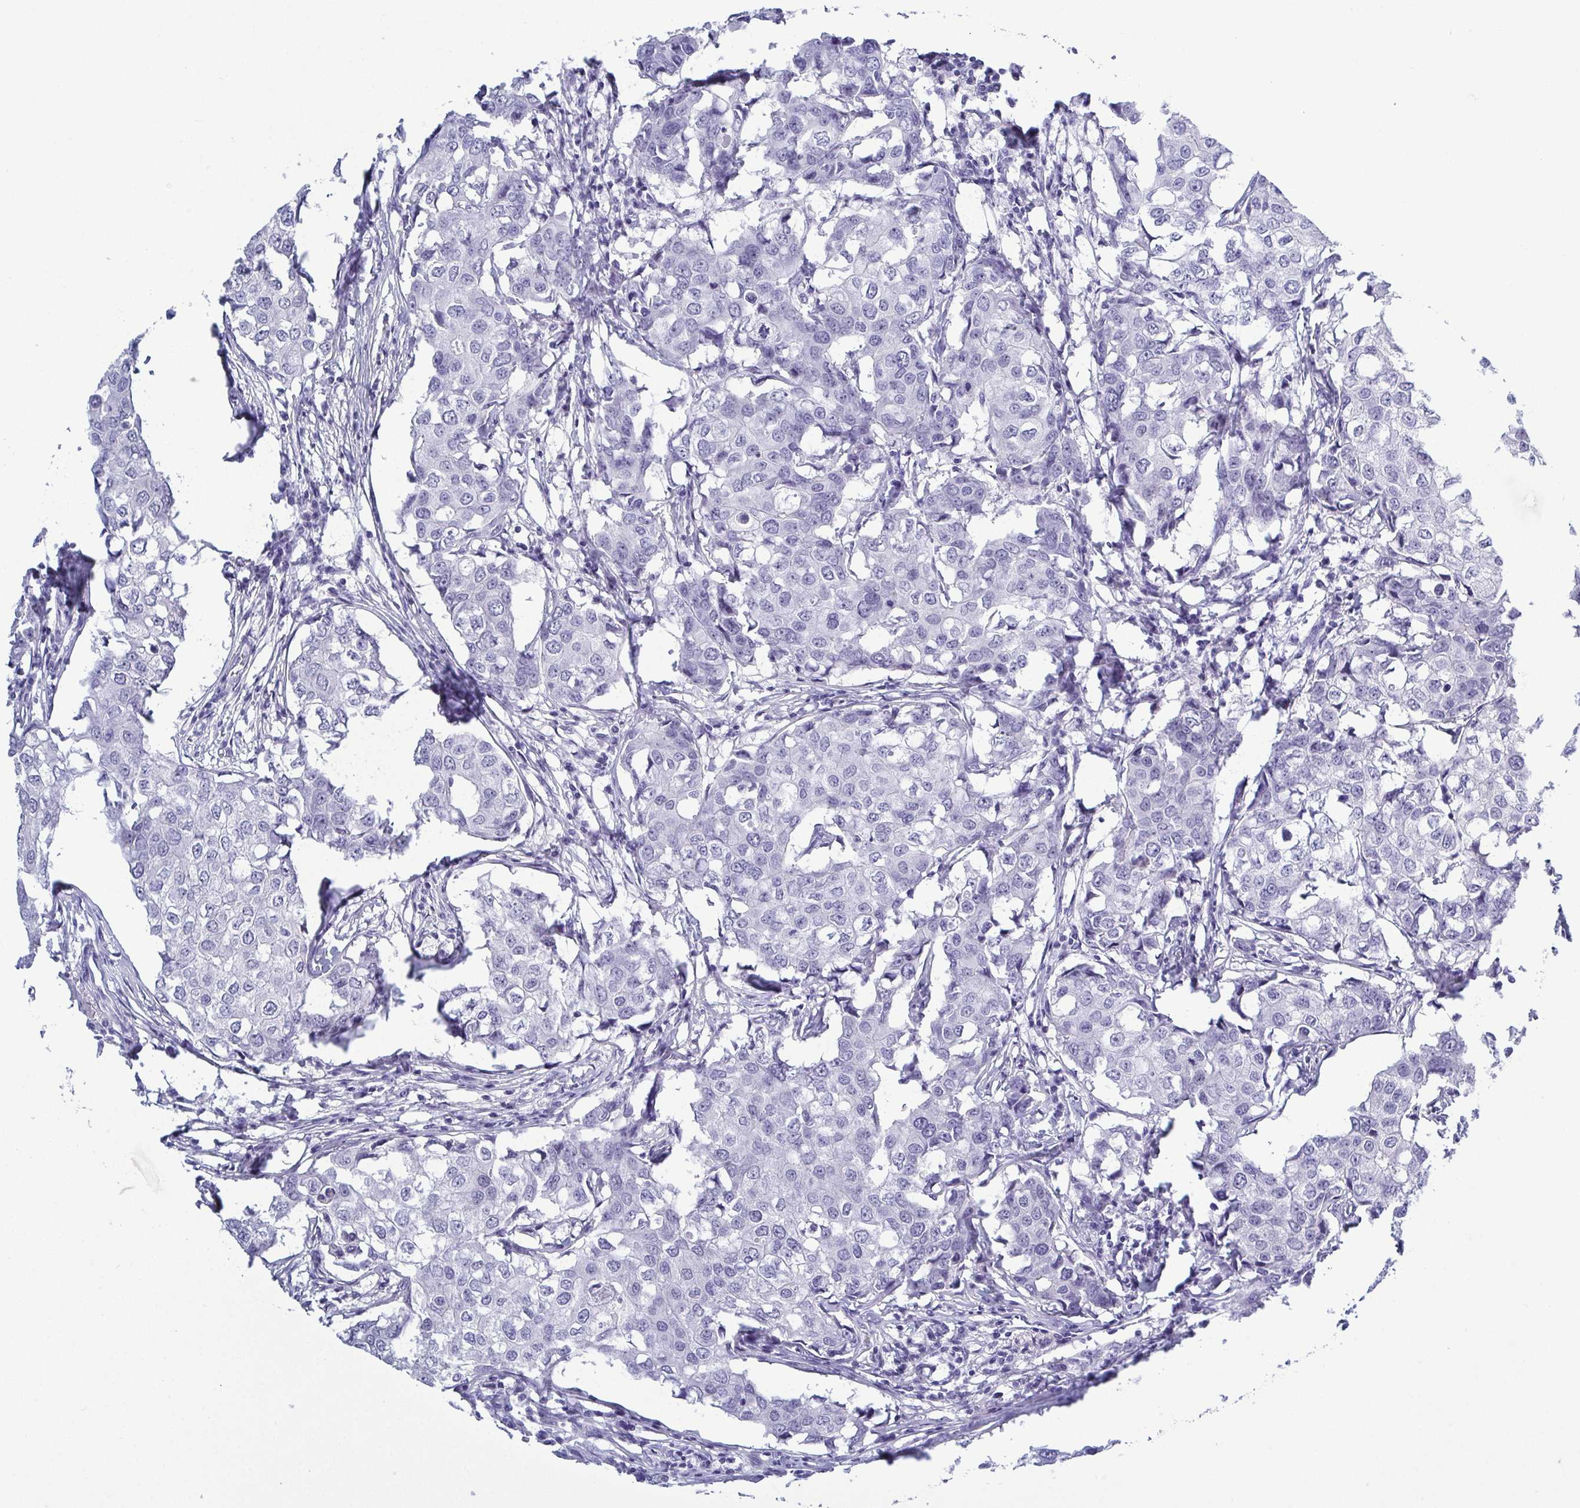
{"staining": {"intensity": "negative", "quantity": "none", "location": "none"}, "tissue": "breast cancer", "cell_type": "Tumor cells", "image_type": "cancer", "snomed": [{"axis": "morphology", "description": "Duct carcinoma"}, {"axis": "topography", "description": "Breast"}], "caption": "Tumor cells show no significant positivity in breast cancer.", "gene": "BZW1", "patient": {"sex": "female", "age": 27}}